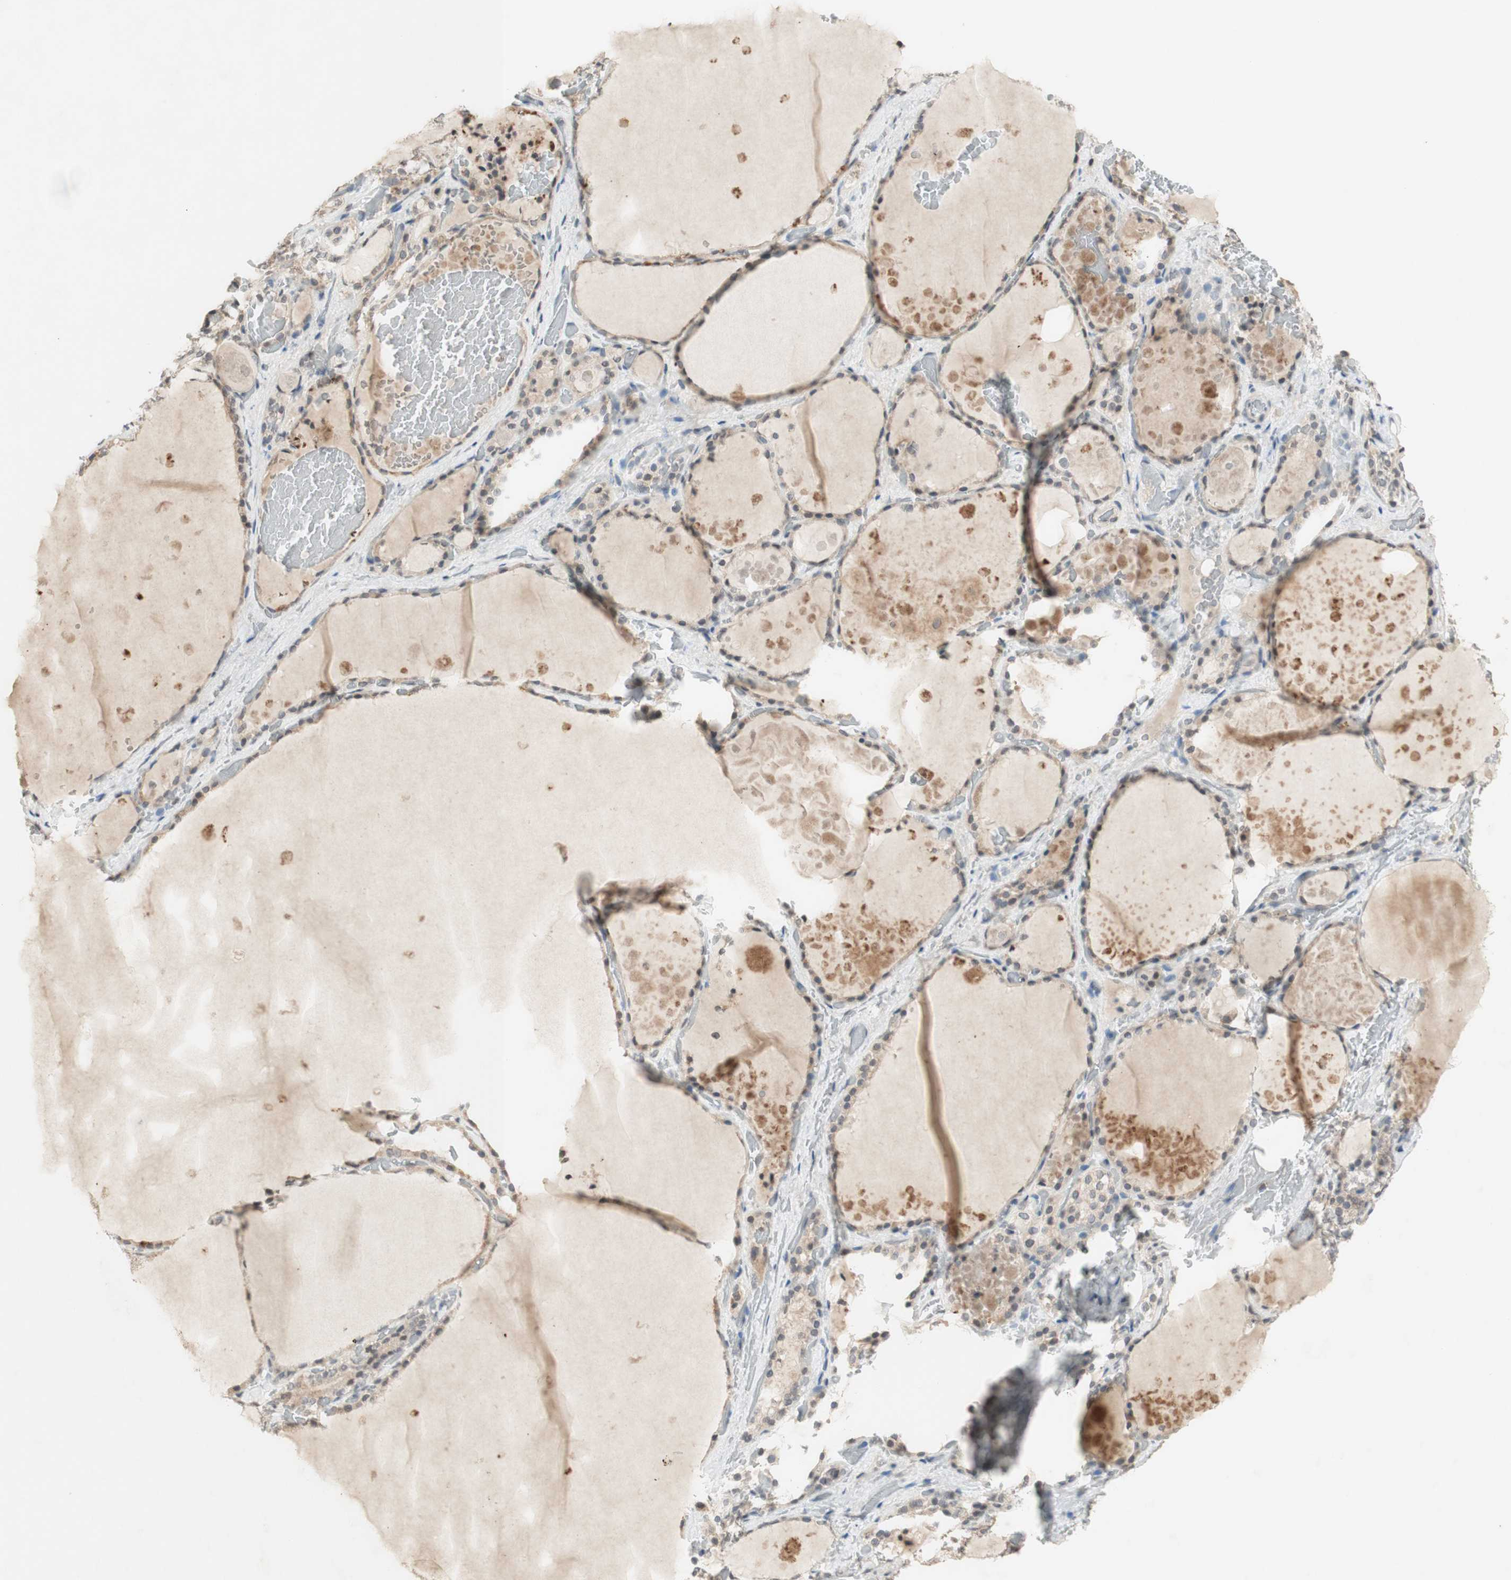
{"staining": {"intensity": "weak", "quantity": ">75%", "location": "cytoplasmic/membranous"}, "tissue": "thyroid gland", "cell_type": "Glandular cells", "image_type": "normal", "snomed": [{"axis": "morphology", "description": "Normal tissue, NOS"}, {"axis": "topography", "description": "Thyroid gland"}], "caption": "High-power microscopy captured an immunohistochemistry histopathology image of benign thyroid gland, revealing weak cytoplasmic/membranous staining in approximately >75% of glandular cells.", "gene": "GLI1", "patient": {"sex": "male", "age": 61}}